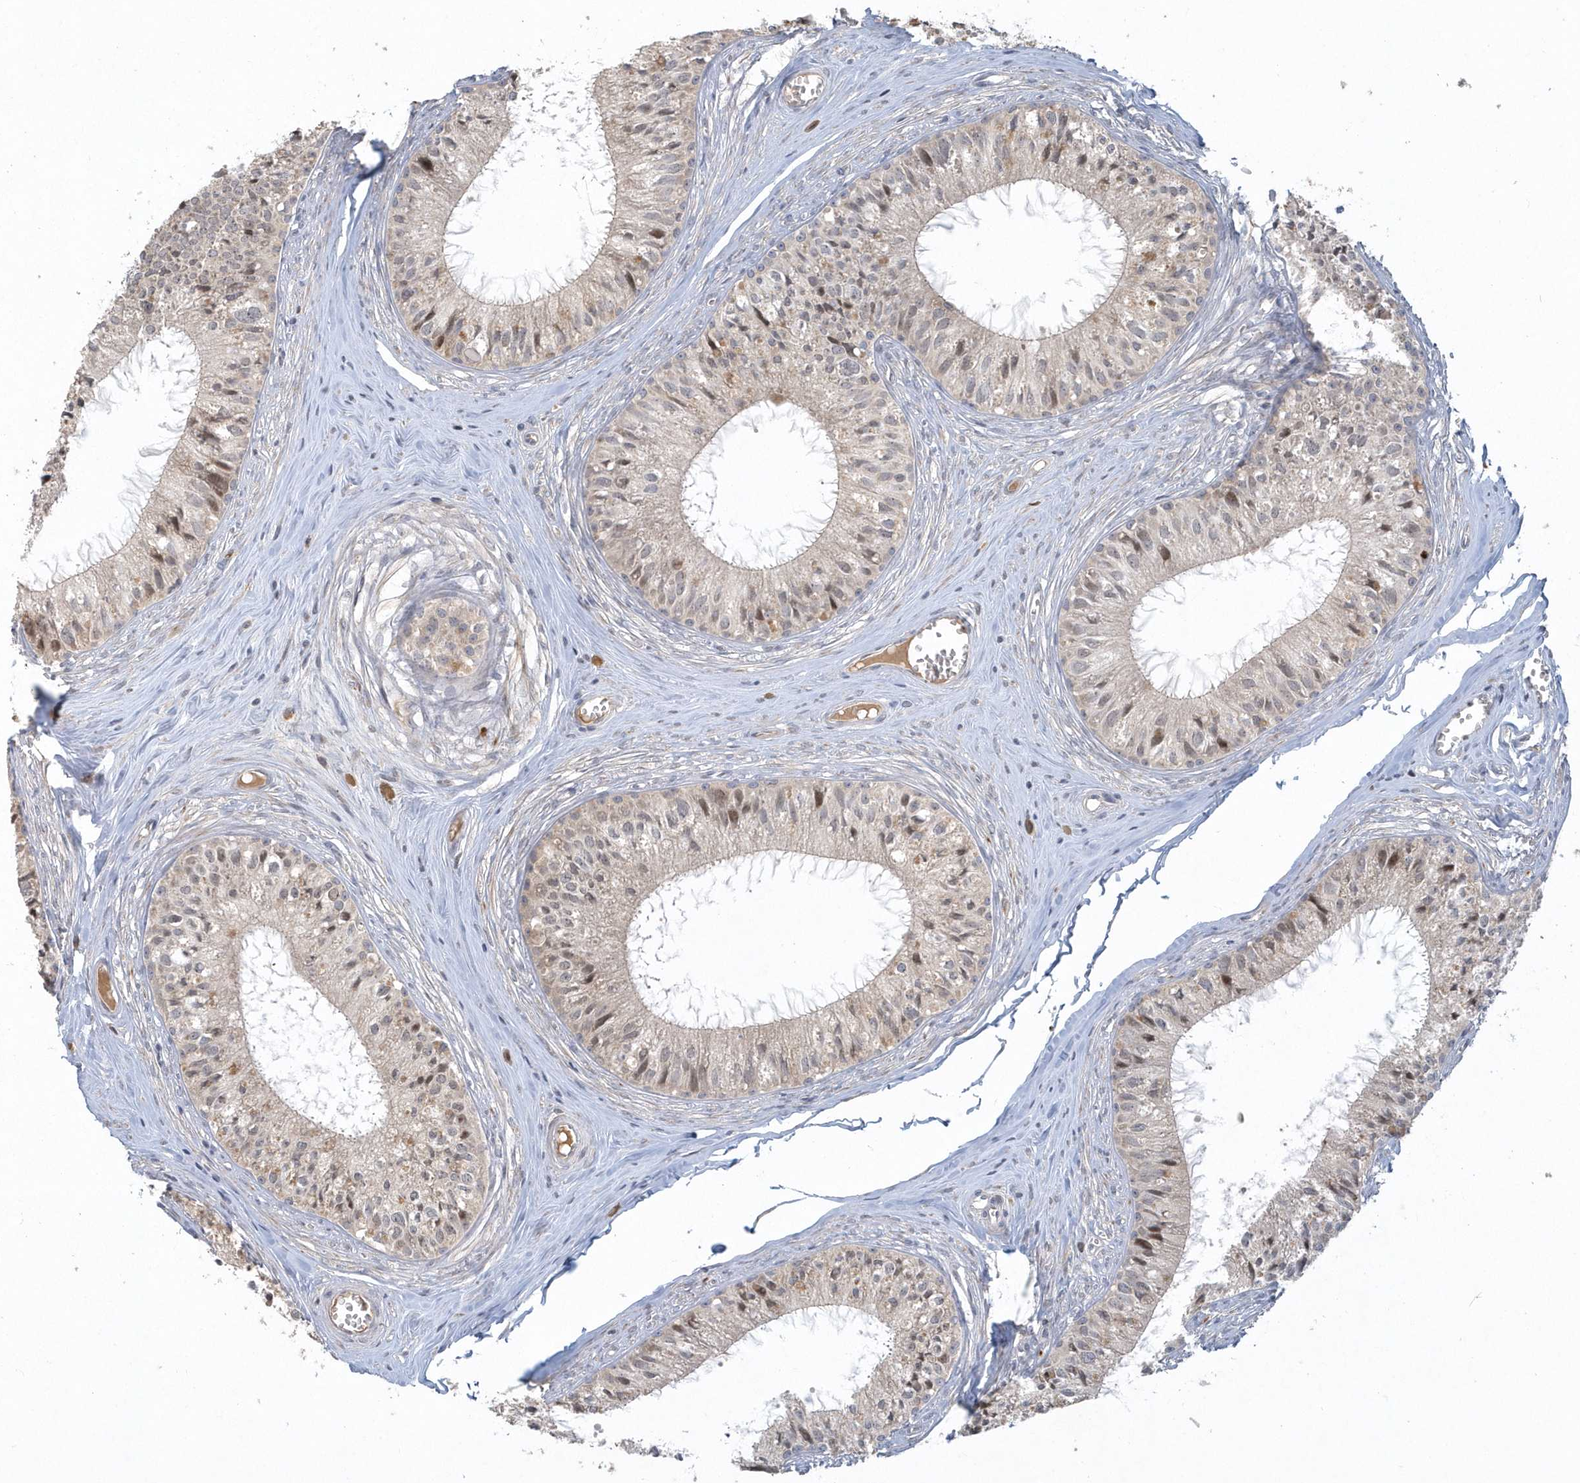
{"staining": {"intensity": "moderate", "quantity": "25%-75%", "location": "cytoplasmic/membranous,nuclear"}, "tissue": "epididymis", "cell_type": "Glandular cells", "image_type": "normal", "snomed": [{"axis": "morphology", "description": "Normal tissue, NOS"}, {"axis": "topography", "description": "Epididymis"}], "caption": "Protein staining of normal epididymis reveals moderate cytoplasmic/membranous,nuclear positivity in approximately 25%-75% of glandular cells.", "gene": "TRAIP", "patient": {"sex": "male", "age": 36}}